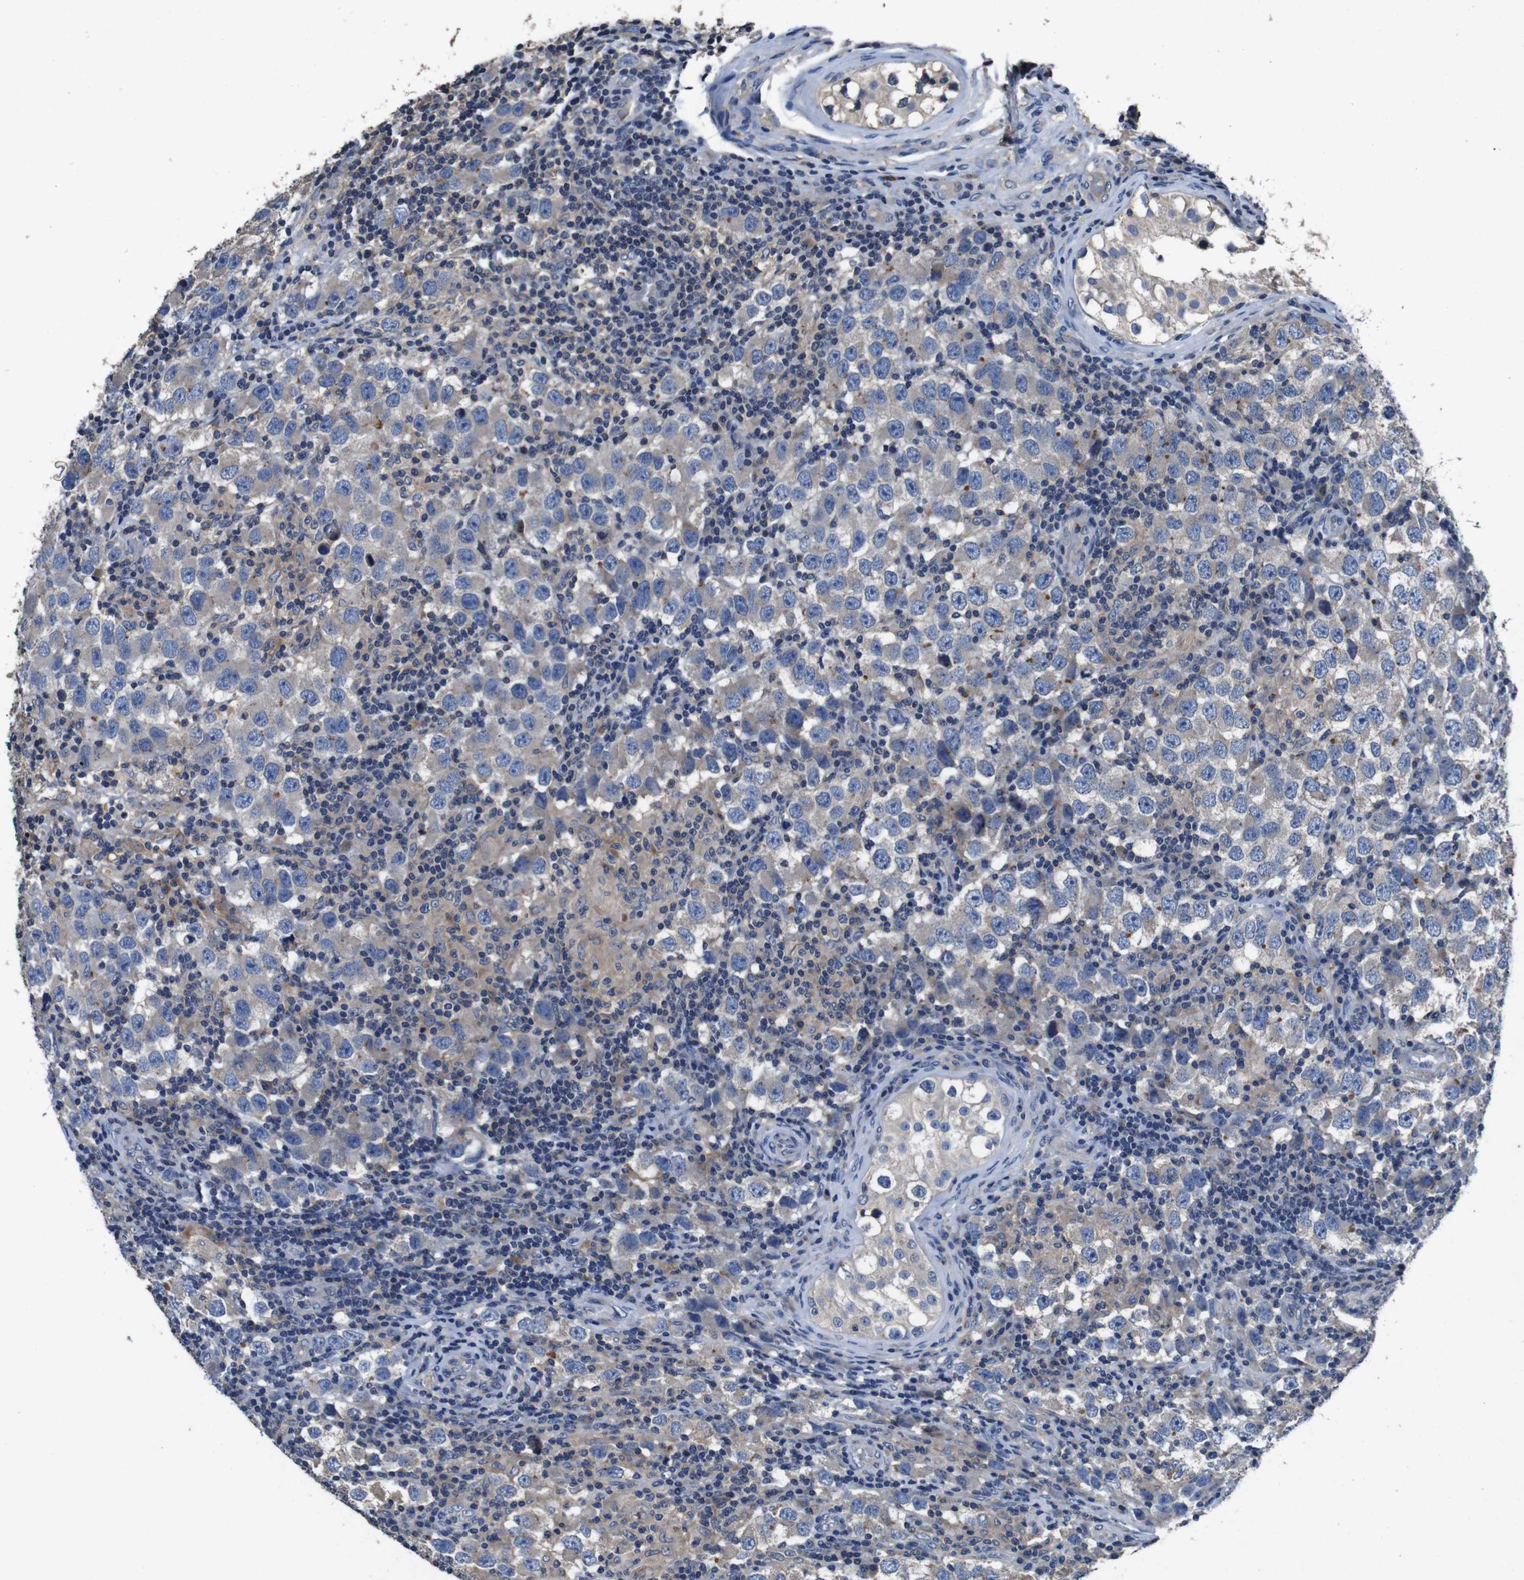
{"staining": {"intensity": "weak", "quantity": "<25%", "location": "cytoplasmic/membranous"}, "tissue": "testis cancer", "cell_type": "Tumor cells", "image_type": "cancer", "snomed": [{"axis": "morphology", "description": "Carcinoma, Embryonal, NOS"}, {"axis": "topography", "description": "Testis"}], "caption": "The image demonstrates no staining of tumor cells in testis embryonal carcinoma.", "gene": "GLIPR1", "patient": {"sex": "male", "age": 21}}